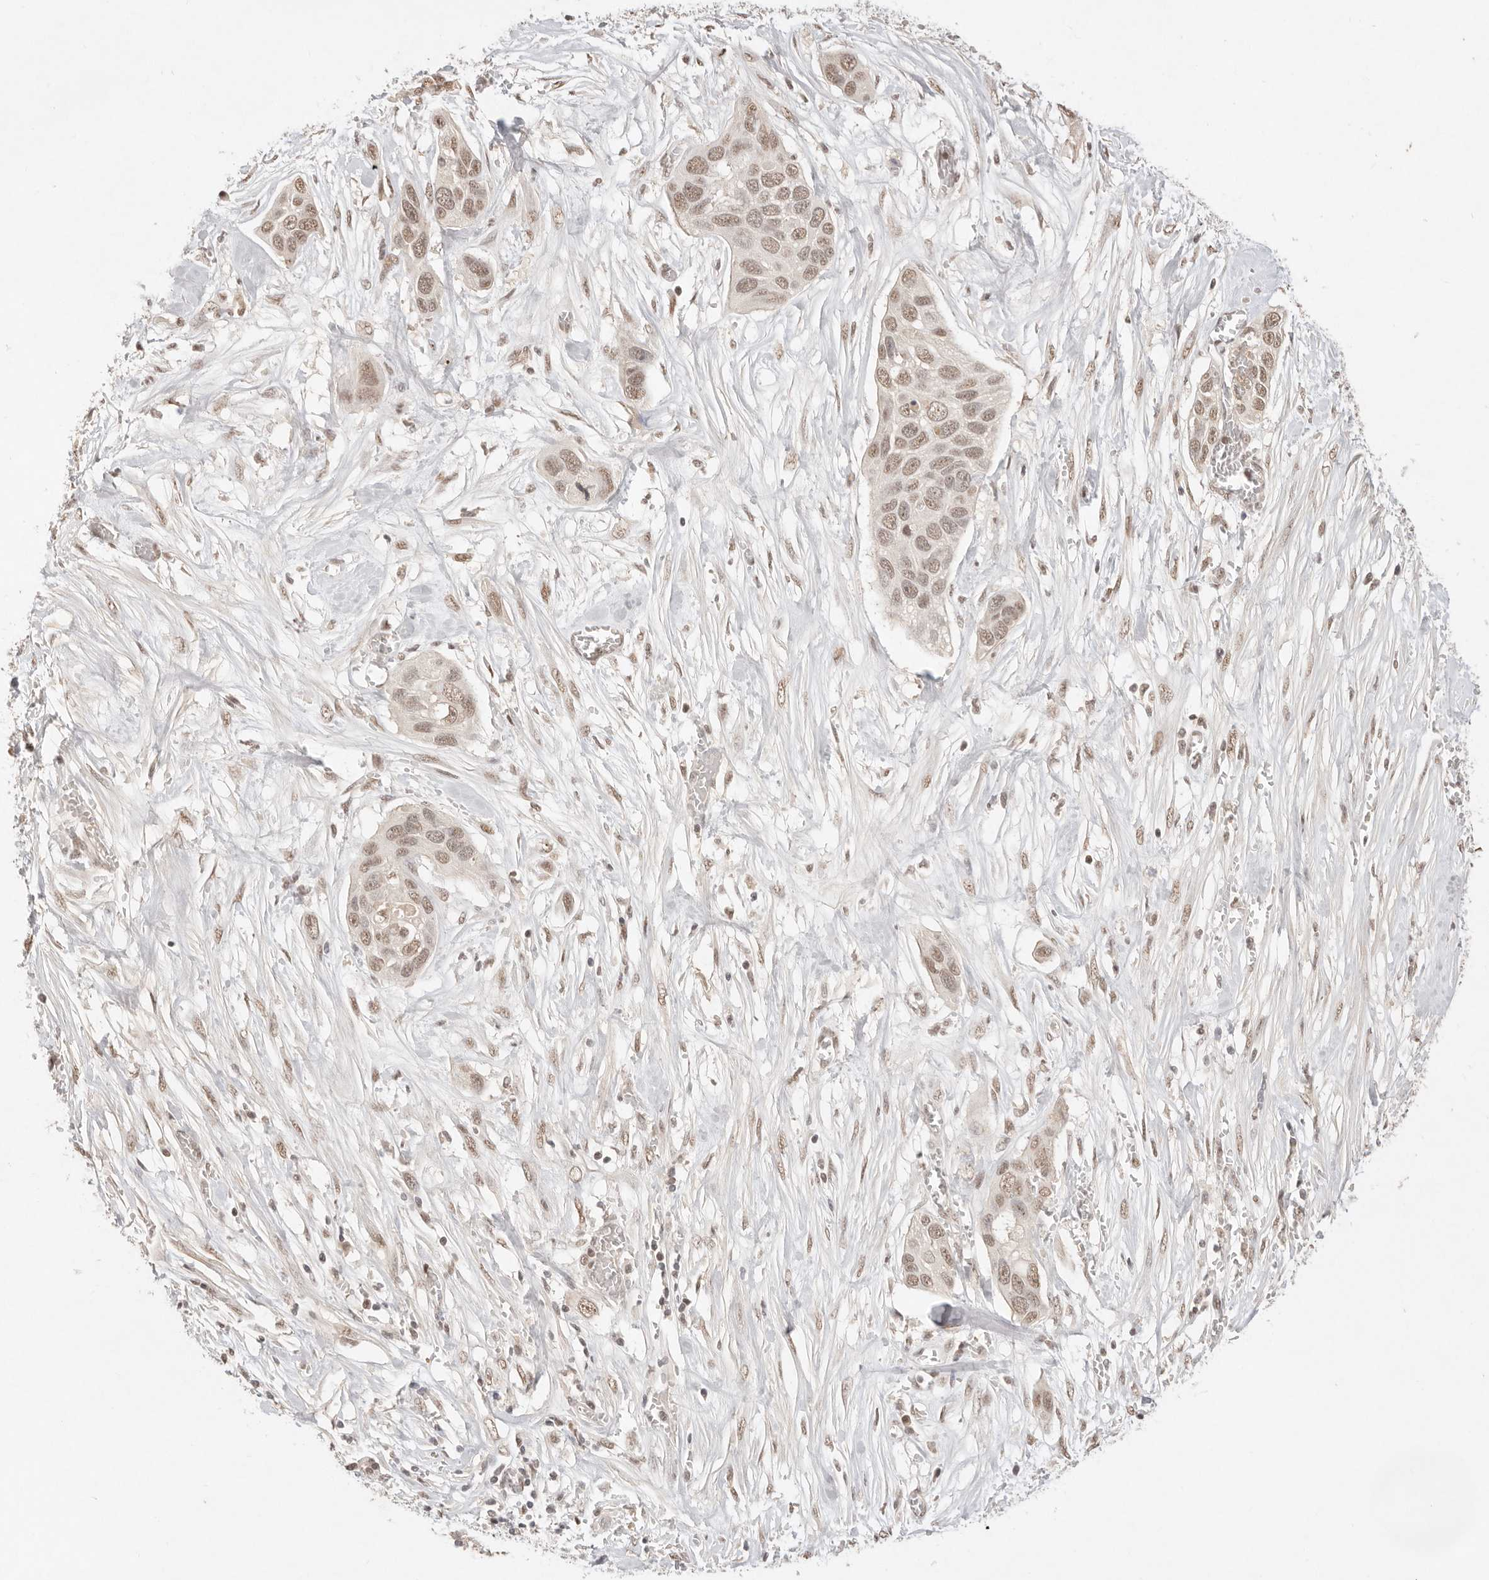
{"staining": {"intensity": "moderate", "quantity": ">75%", "location": "nuclear"}, "tissue": "pancreatic cancer", "cell_type": "Tumor cells", "image_type": "cancer", "snomed": [{"axis": "morphology", "description": "Adenocarcinoma, NOS"}, {"axis": "topography", "description": "Pancreas"}], "caption": "Adenocarcinoma (pancreatic) stained with a protein marker displays moderate staining in tumor cells.", "gene": "MEP1A", "patient": {"sex": "female", "age": 60}}